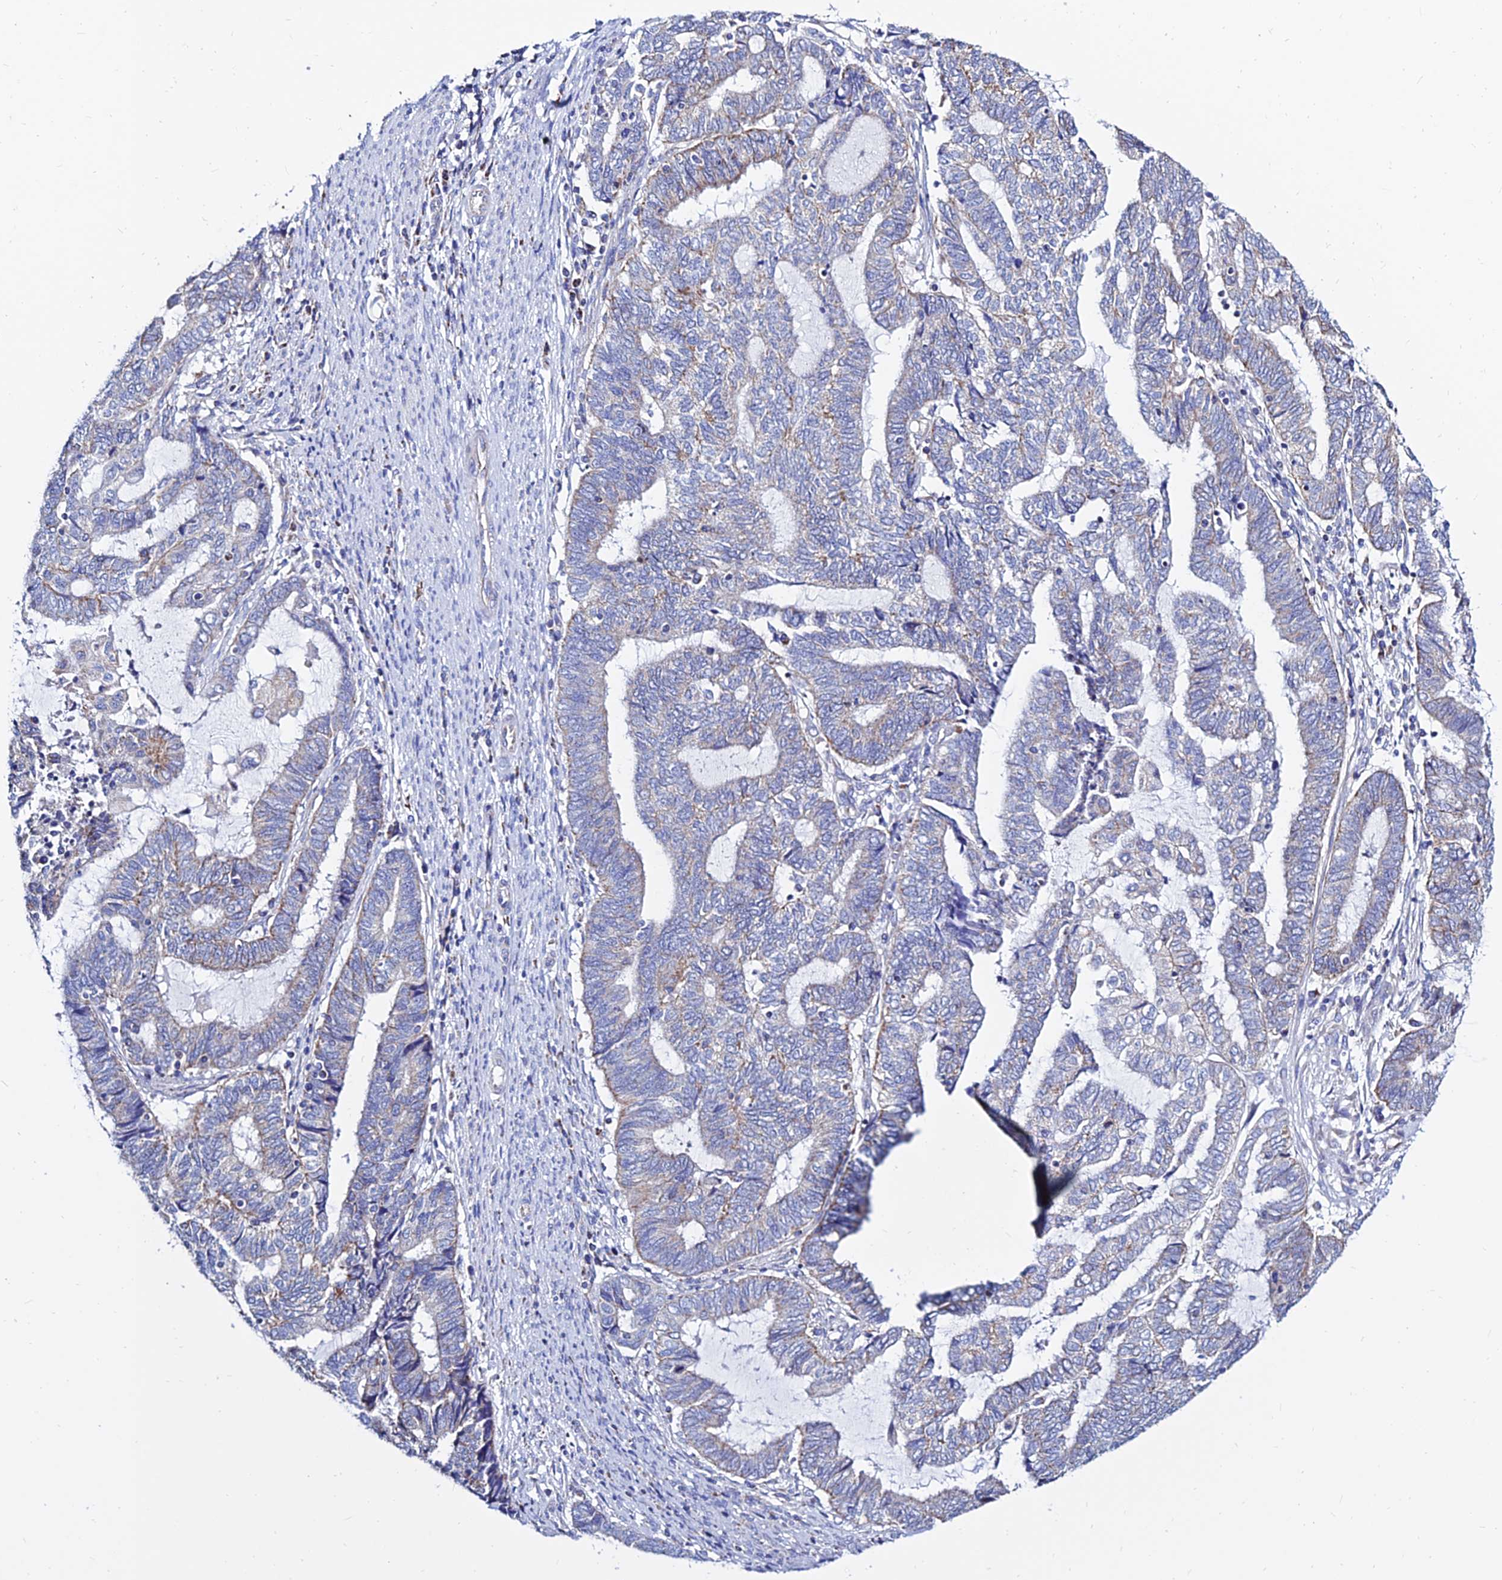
{"staining": {"intensity": "weak", "quantity": "25%-75%", "location": "cytoplasmic/membranous"}, "tissue": "endometrial cancer", "cell_type": "Tumor cells", "image_type": "cancer", "snomed": [{"axis": "morphology", "description": "Adenocarcinoma, NOS"}, {"axis": "topography", "description": "Uterus"}, {"axis": "topography", "description": "Endometrium"}], "caption": "IHC histopathology image of neoplastic tissue: endometrial cancer (adenocarcinoma) stained using IHC reveals low levels of weak protein expression localized specifically in the cytoplasmic/membranous of tumor cells, appearing as a cytoplasmic/membranous brown color.", "gene": "MGST1", "patient": {"sex": "female", "age": 70}}